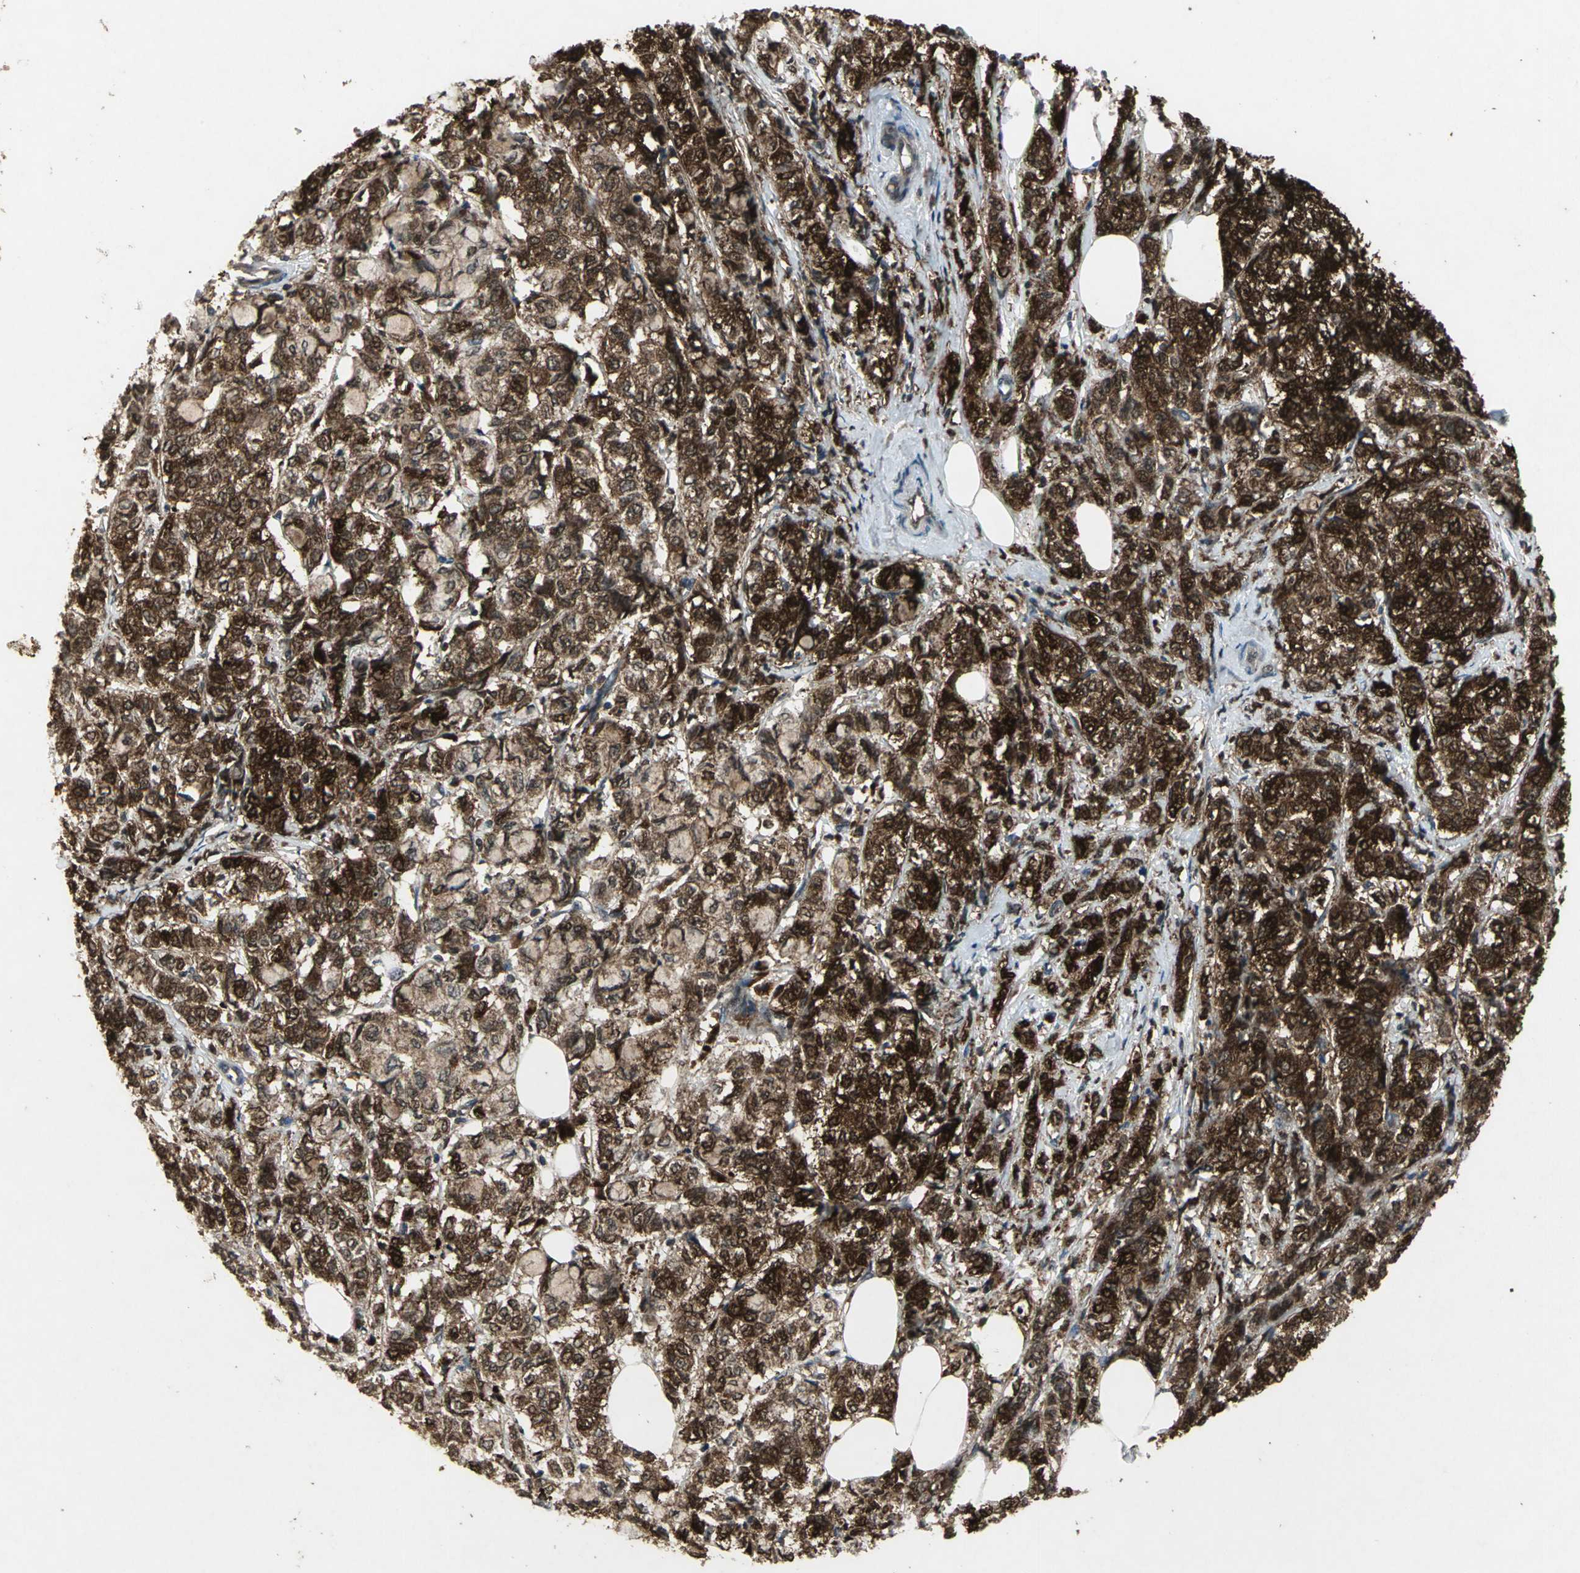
{"staining": {"intensity": "strong", "quantity": ">75%", "location": "cytoplasmic/membranous,nuclear"}, "tissue": "breast cancer", "cell_type": "Tumor cells", "image_type": "cancer", "snomed": [{"axis": "morphology", "description": "Lobular carcinoma"}, {"axis": "topography", "description": "Breast"}], "caption": "Immunohistochemical staining of human breast lobular carcinoma shows high levels of strong cytoplasmic/membranous and nuclear protein expression in about >75% of tumor cells.", "gene": "PYCARD", "patient": {"sex": "female", "age": 60}}